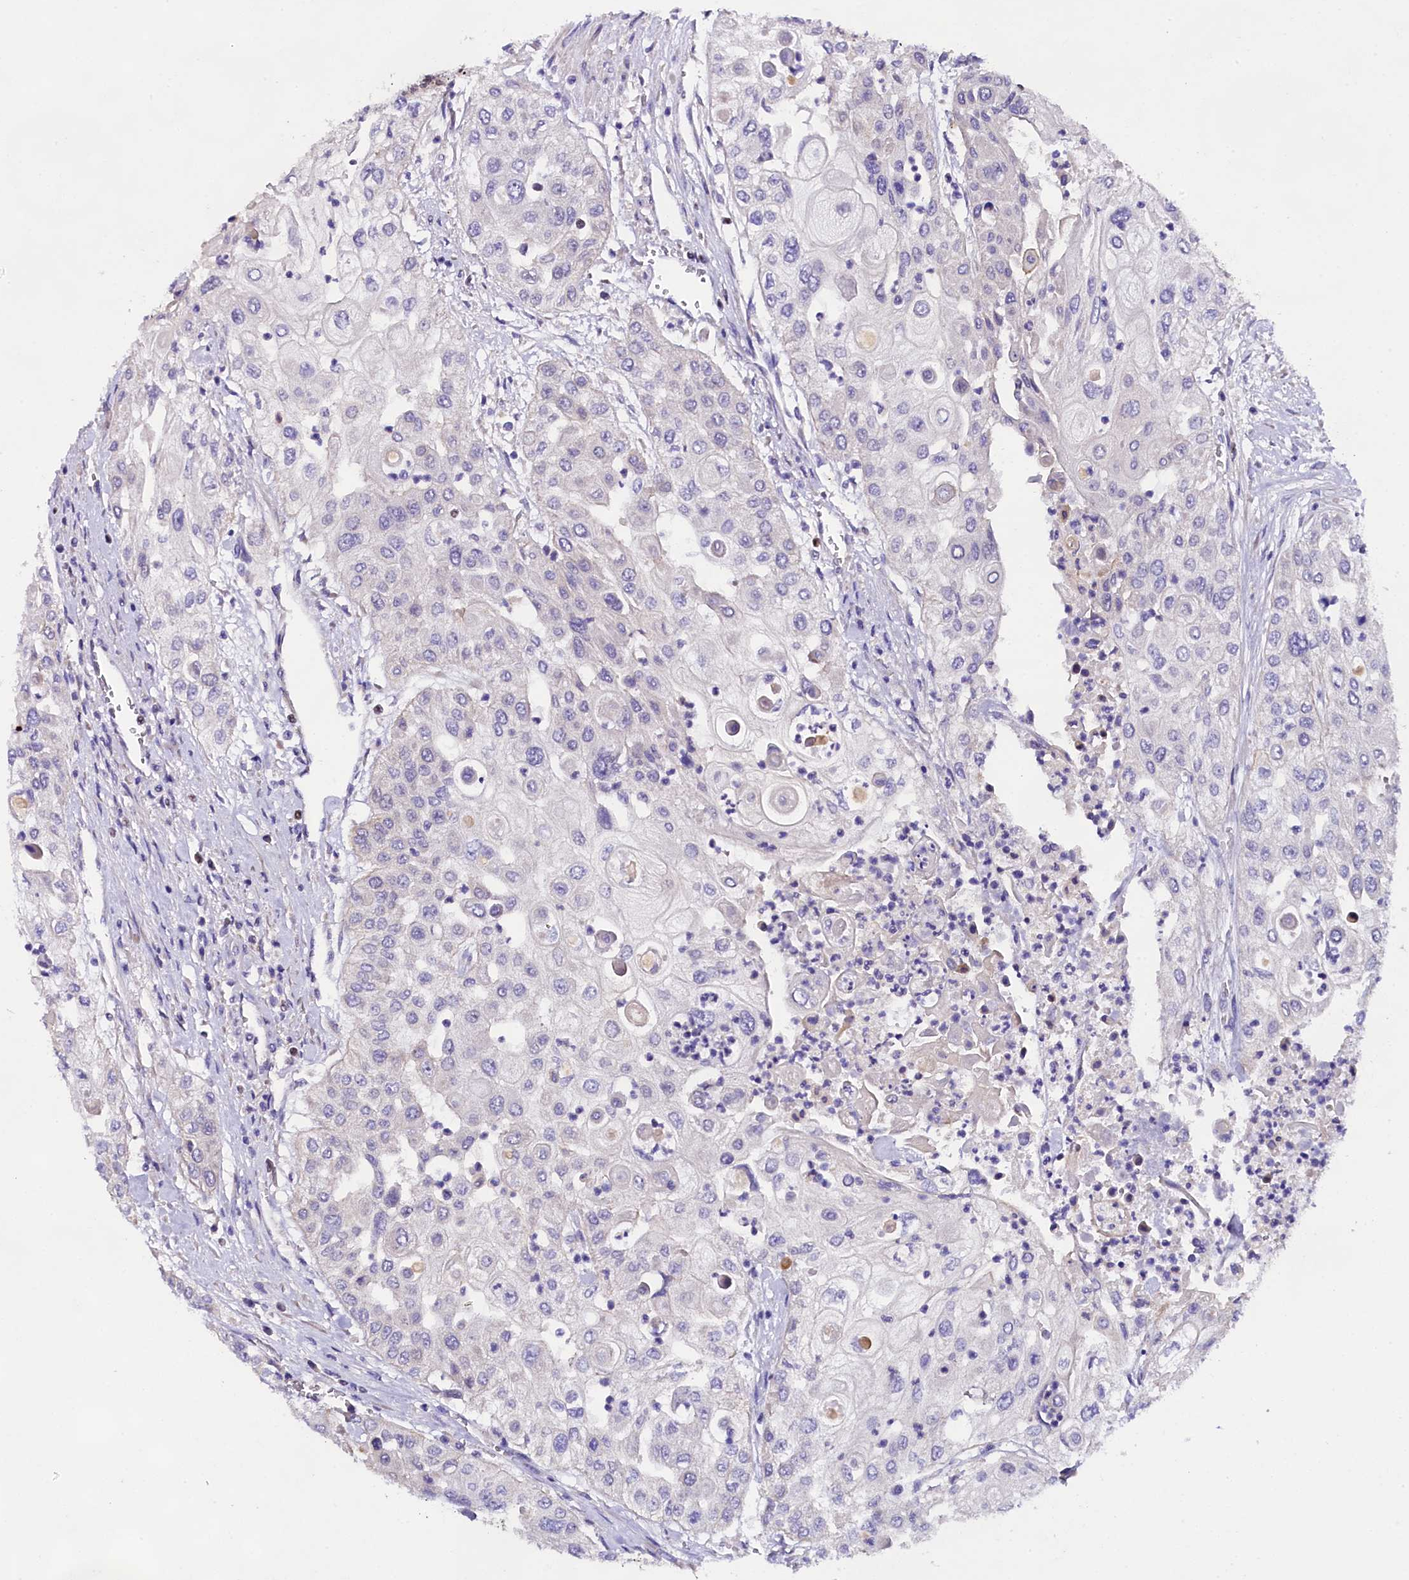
{"staining": {"intensity": "negative", "quantity": "none", "location": "none"}, "tissue": "urothelial cancer", "cell_type": "Tumor cells", "image_type": "cancer", "snomed": [{"axis": "morphology", "description": "Urothelial carcinoma, High grade"}, {"axis": "topography", "description": "Urinary bladder"}], "caption": "High magnification brightfield microscopy of high-grade urothelial carcinoma stained with DAB (3,3'-diaminobenzidine) (brown) and counterstained with hematoxylin (blue): tumor cells show no significant positivity.", "gene": "SP4", "patient": {"sex": "female", "age": 79}}